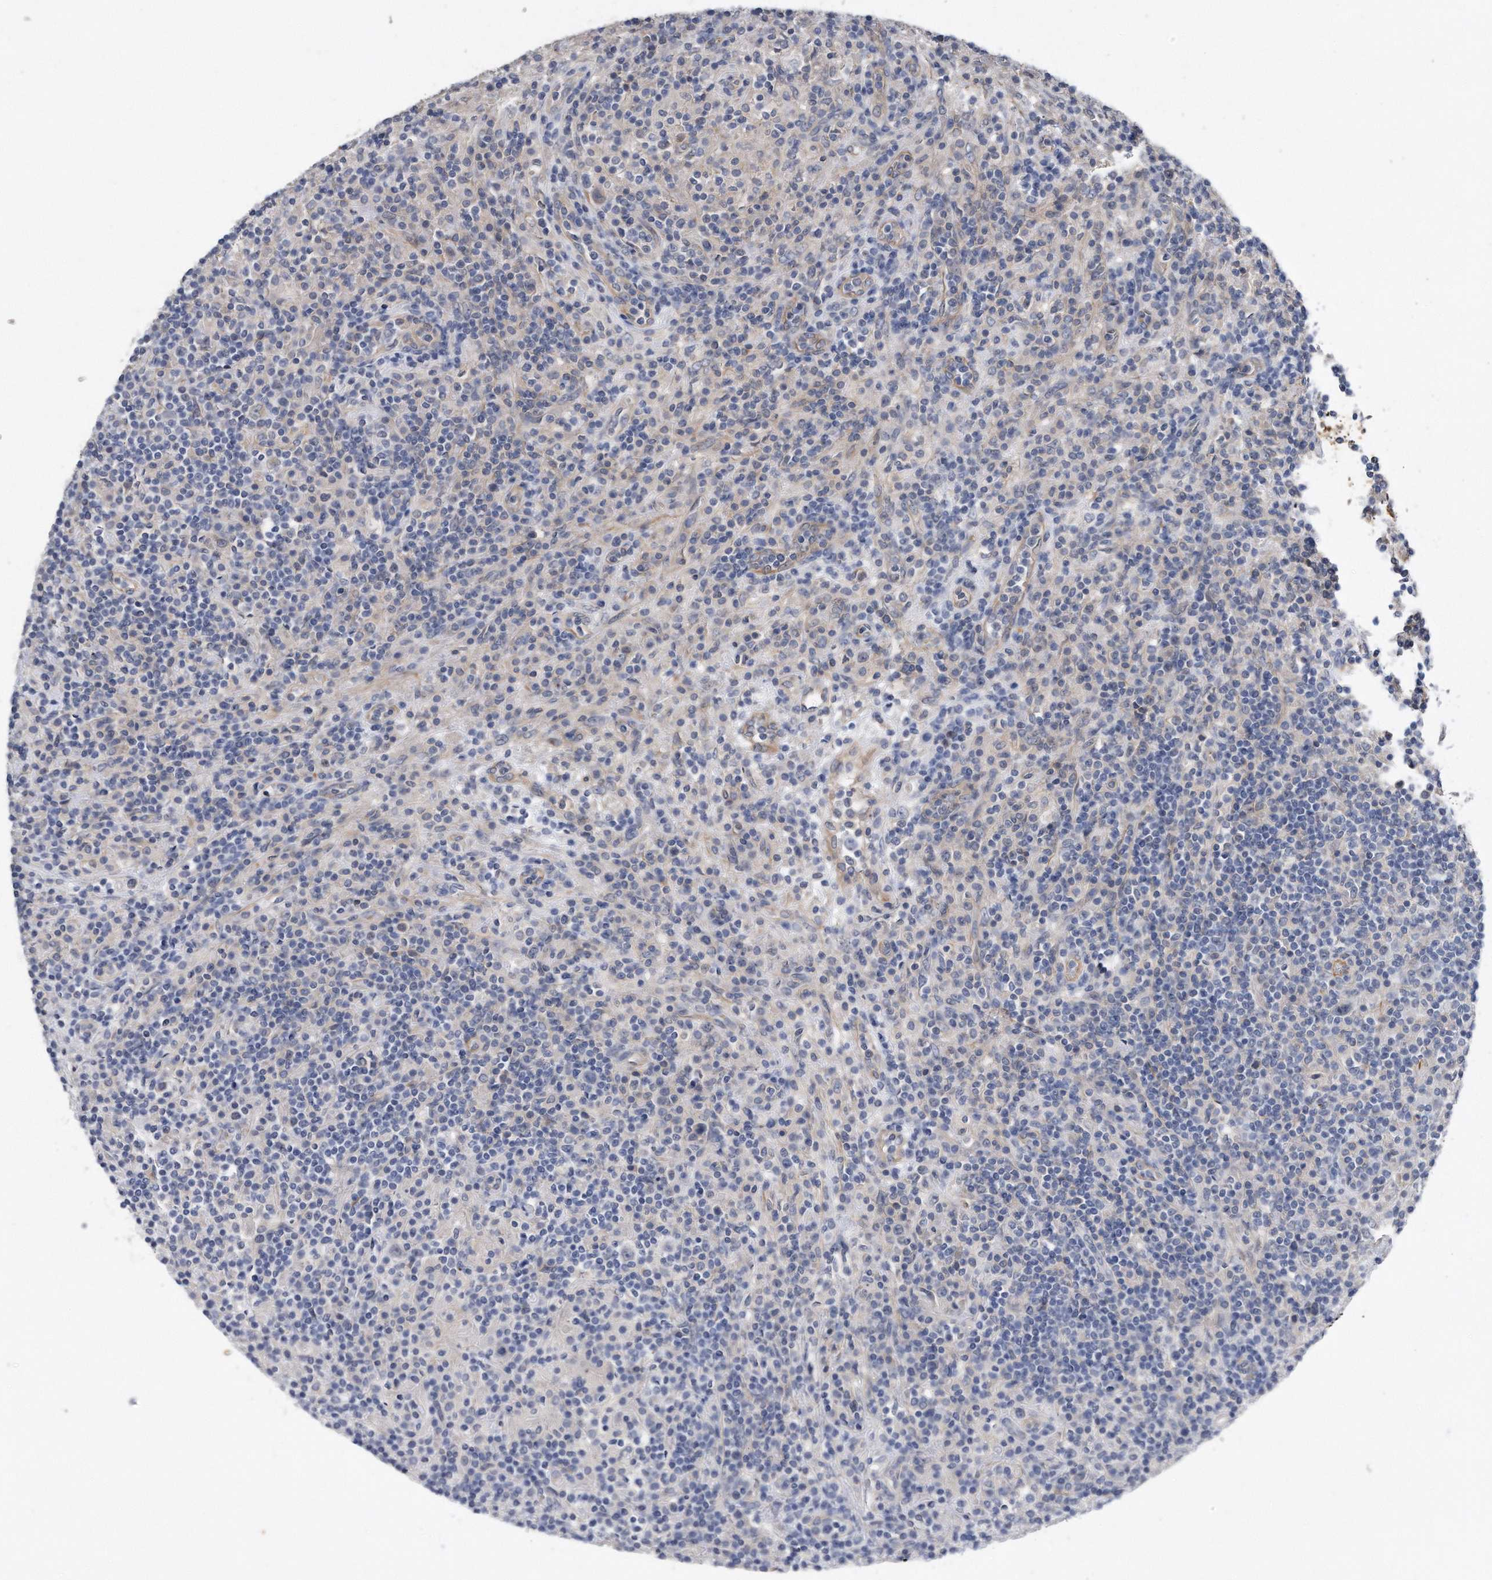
{"staining": {"intensity": "negative", "quantity": "none", "location": "none"}, "tissue": "lymphoma", "cell_type": "Tumor cells", "image_type": "cancer", "snomed": [{"axis": "morphology", "description": "Hodgkin's disease, NOS"}, {"axis": "topography", "description": "Lymph node"}], "caption": "This micrograph is of Hodgkin's disease stained with immunohistochemistry (IHC) to label a protein in brown with the nuclei are counter-stained blue. There is no expression in tumor cells.", "gene": "GPC1", "patient": {"sex": "male", "age": 70}}